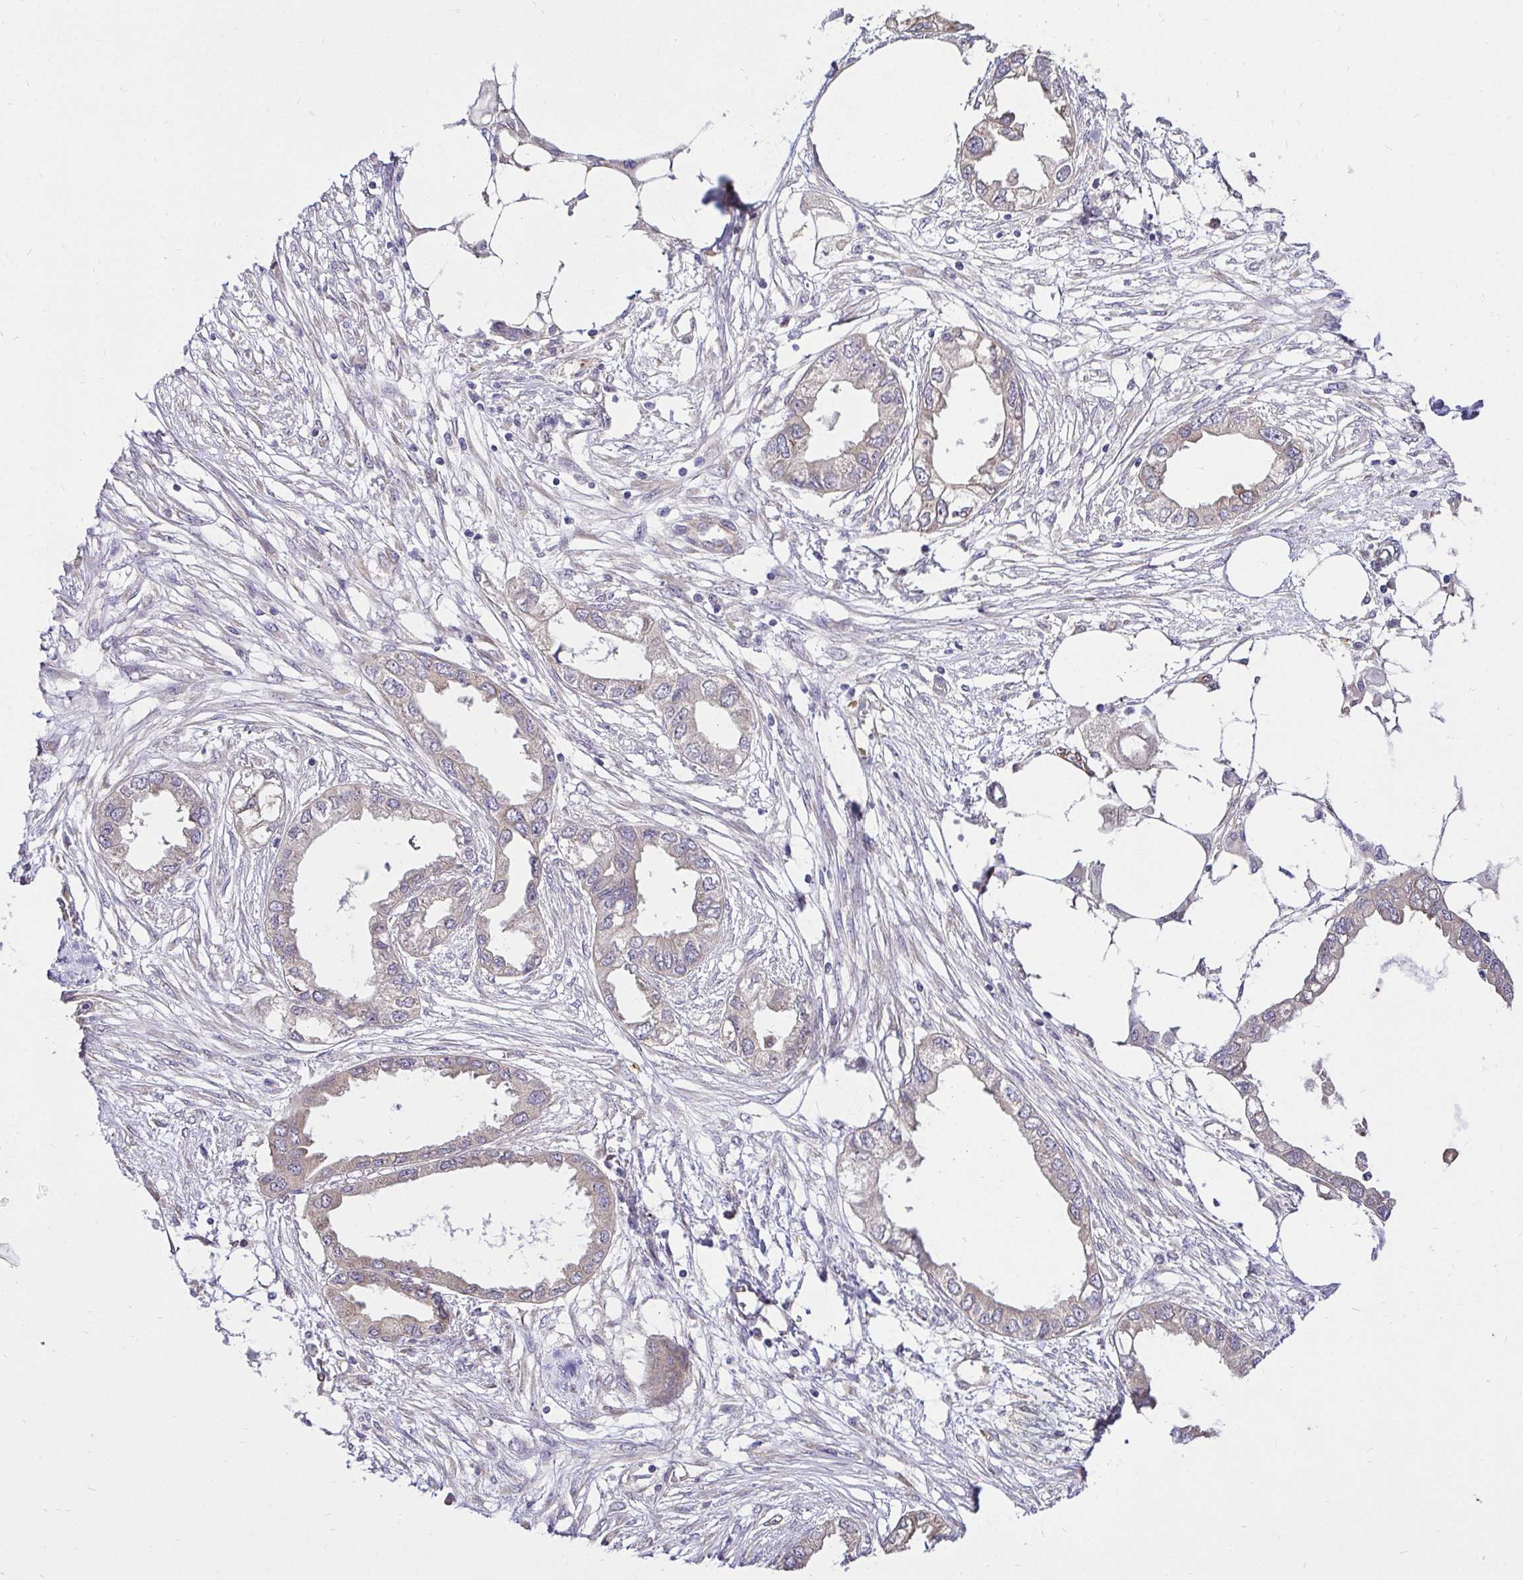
{"staining": {"intensity": "weak", "quantity": "<25%", "location": "cytoplasmic/membranous"}, "tissue": "endometrial cancer", "cell_type": "Tumor cells", "image_type": "cancer", "snomed": [{"axis": "morphology", "description": "Adenocarcinoma, NOS"}, {"axis": "morphology", "description": "Adenocarcinoma, metastatic, NOS"}, {"axis": "topography", "description": "Adipose tissue"}, {"axis": "topography", "description": "Endometrium"}], "caption": "IHC histopathology image of neoplastic tissue: endometrial cancer (metastatic adenocarcinoma) stained with DAB (3,3'-diaminobenzidine) demonstrates no significant protein expression in tumor cells.", "gene": "CCDC122", "patient": {"sex": "female", "age": 67}}